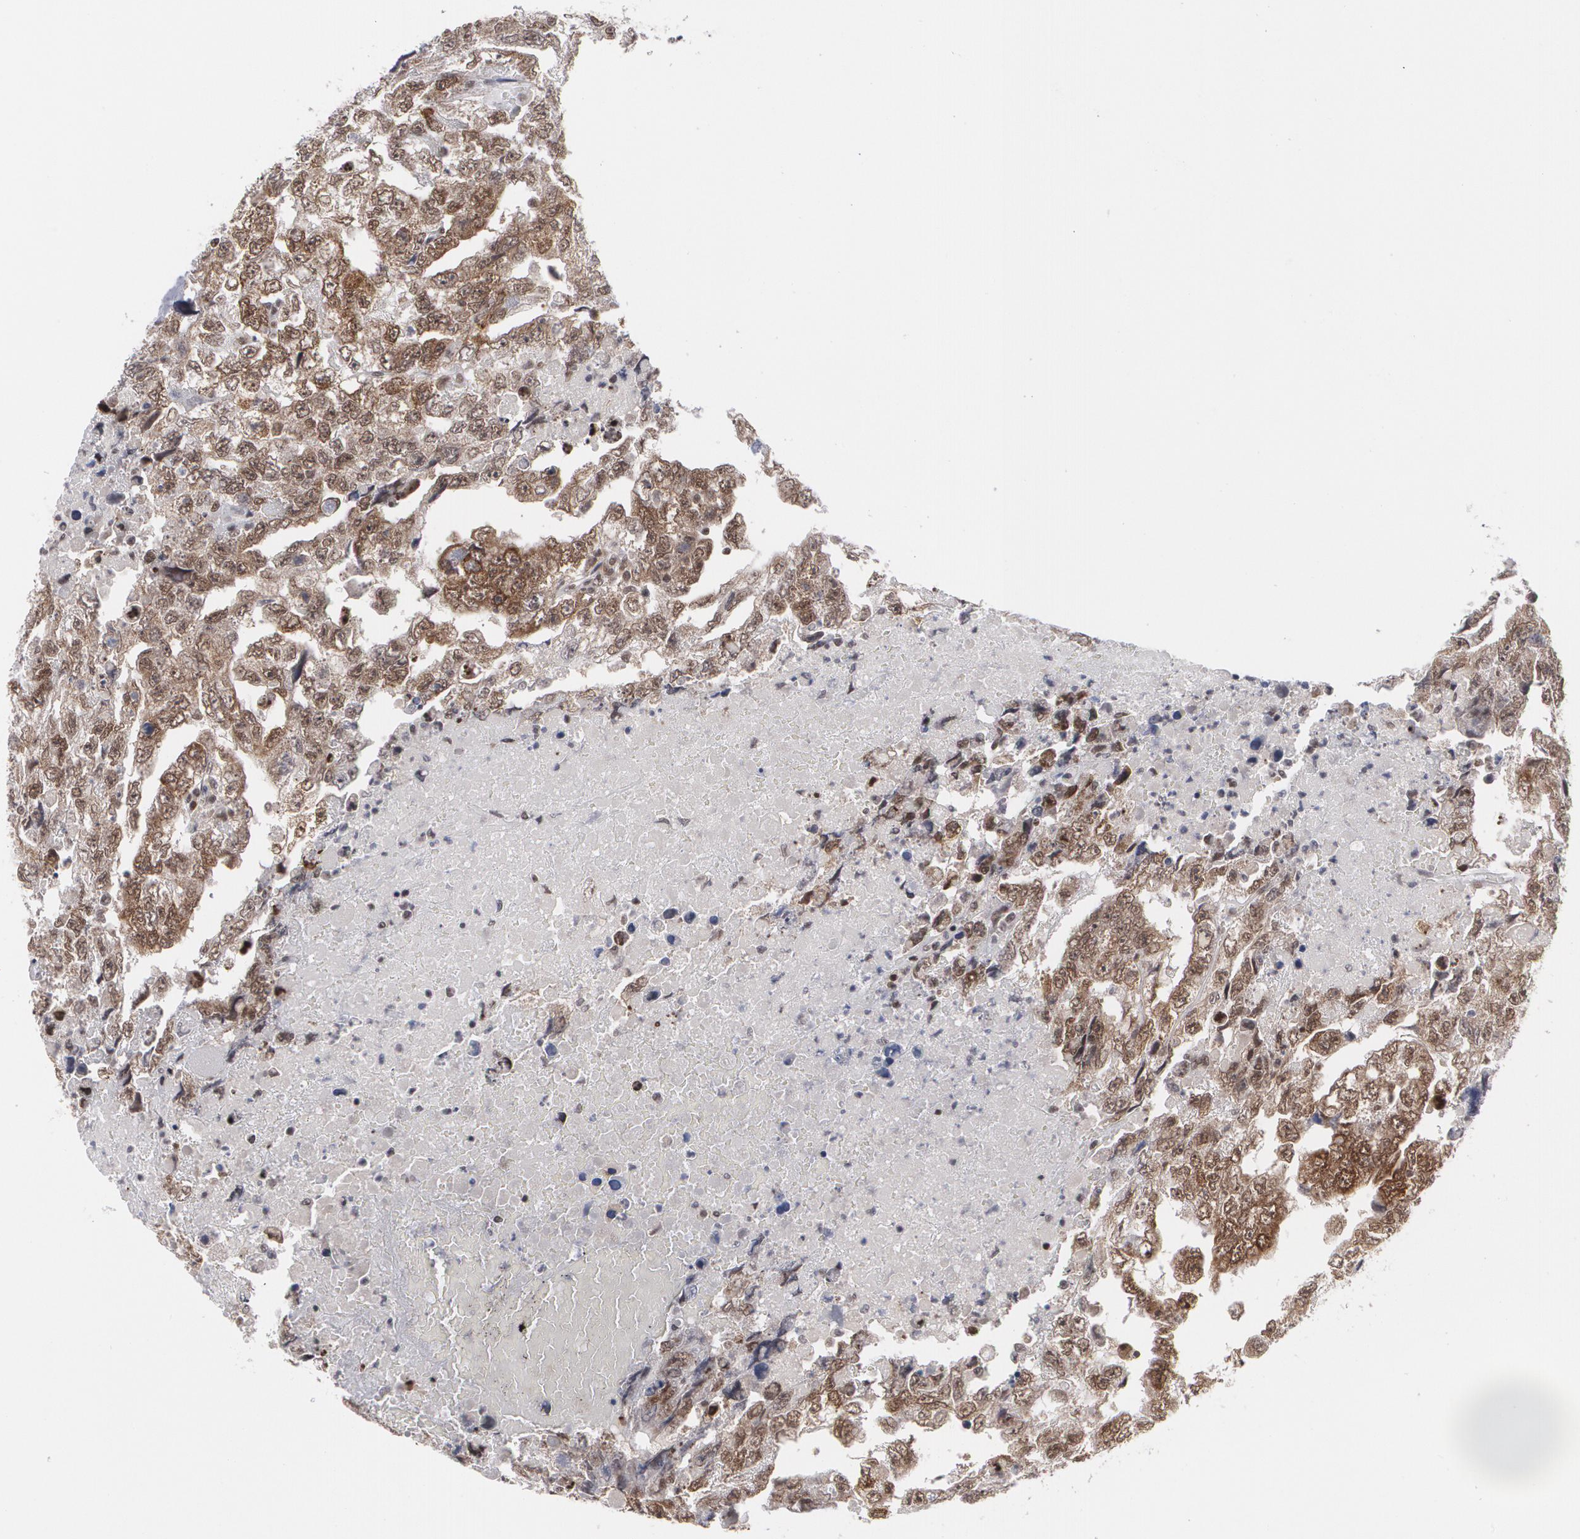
{"staining": {"intensity": "strong", "quantity": ">75%", "location": "cytoplasmic/membranous,nuclear"}, "tissue": "testis cancer", "cell_type": "Tumor cells", "image_type": "cancer", "snomed": [{"axis": "morphology", "description": "Carcinoma, Embryonal, NOS"}, {"axis": "topography", "description": "Testis"}], "caption": "IHC (DAB) staining of human testis embryonal carcinoma shows strong cytoplasmic/membranous and nuclear protein staining in about >75% of tumor cells.", "gene": "MCL1", "patient": {"sex": "male", "age": 36}}